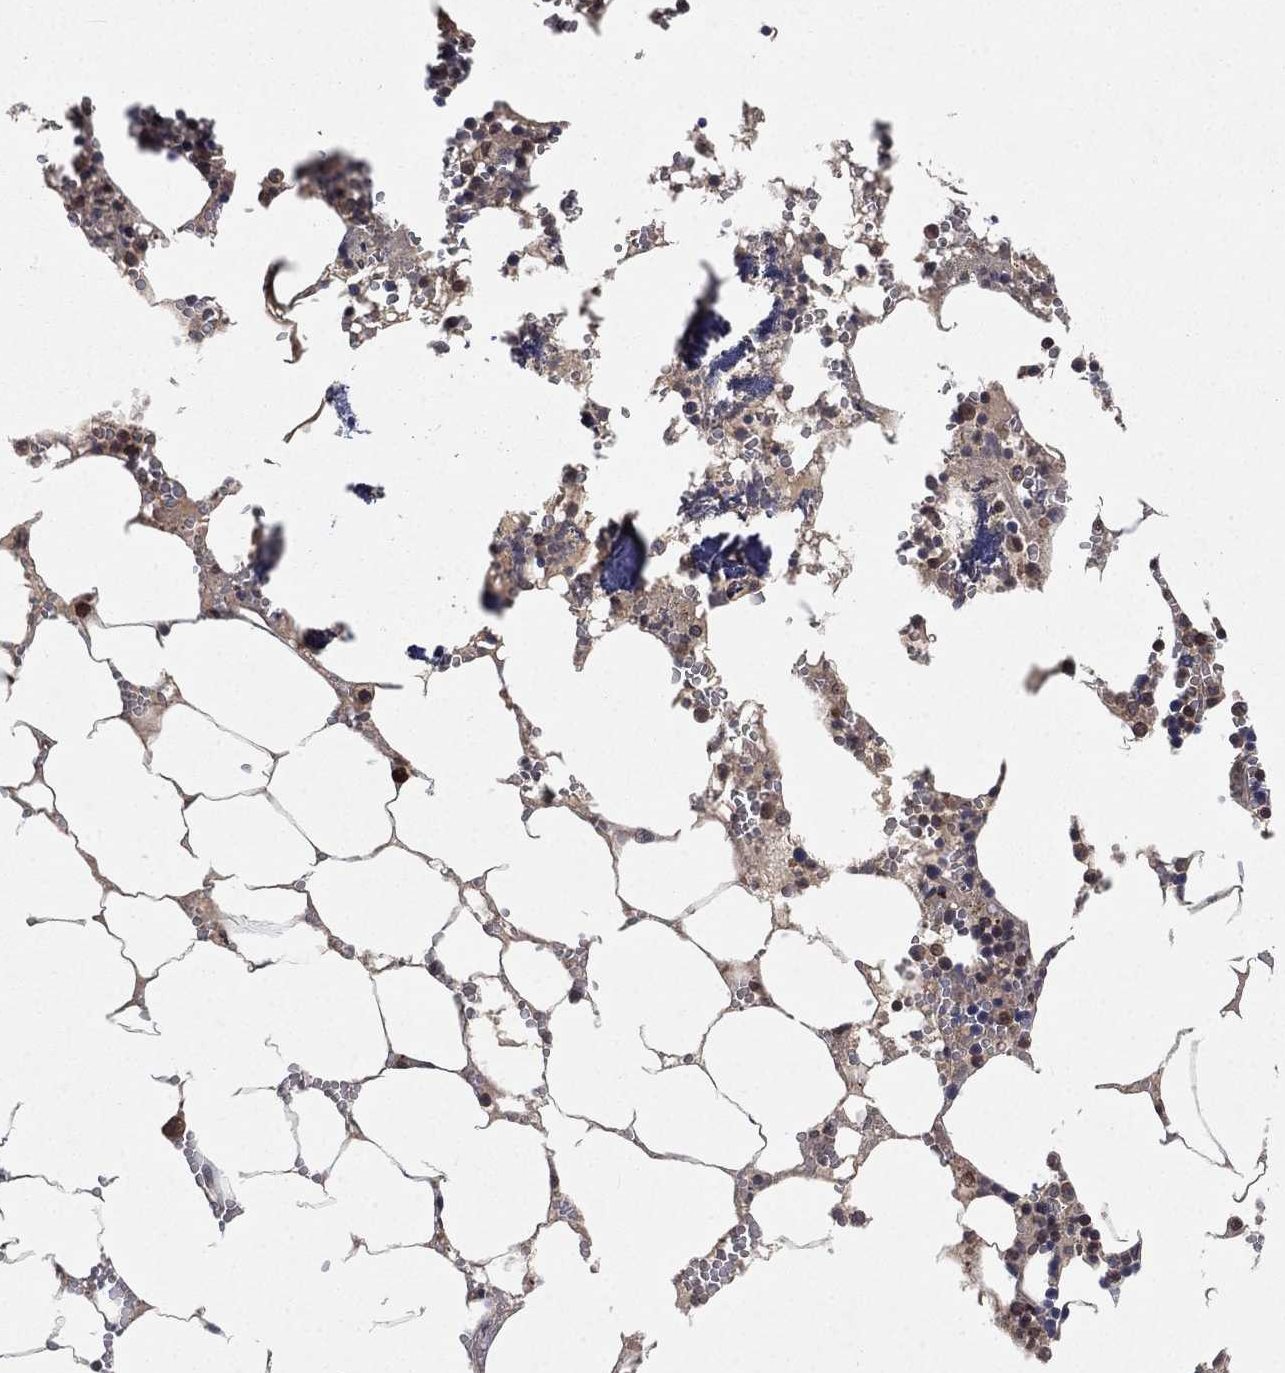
{"staining": {"intensity": "moderate", "quantity": ">75%", "location": "nuclear"}, "tissue": "bone marrow", "cell_type": "Hematopoietic cells", "image_type": "normal", "snomed": [{"axis": "morphology", "description": "Normal tissue, NOS"}, {"axis": "topography", "description": "Bone marrow"}], "caption": "This photomicrograph reveals immunohistochemistry staining of unremarkable human bone marrow, with medium moderate nuclear expression in approximately >75% of hematopoietic cells.", "gene": "UBA5", "patient": {"sex": "female", "age": 64}}